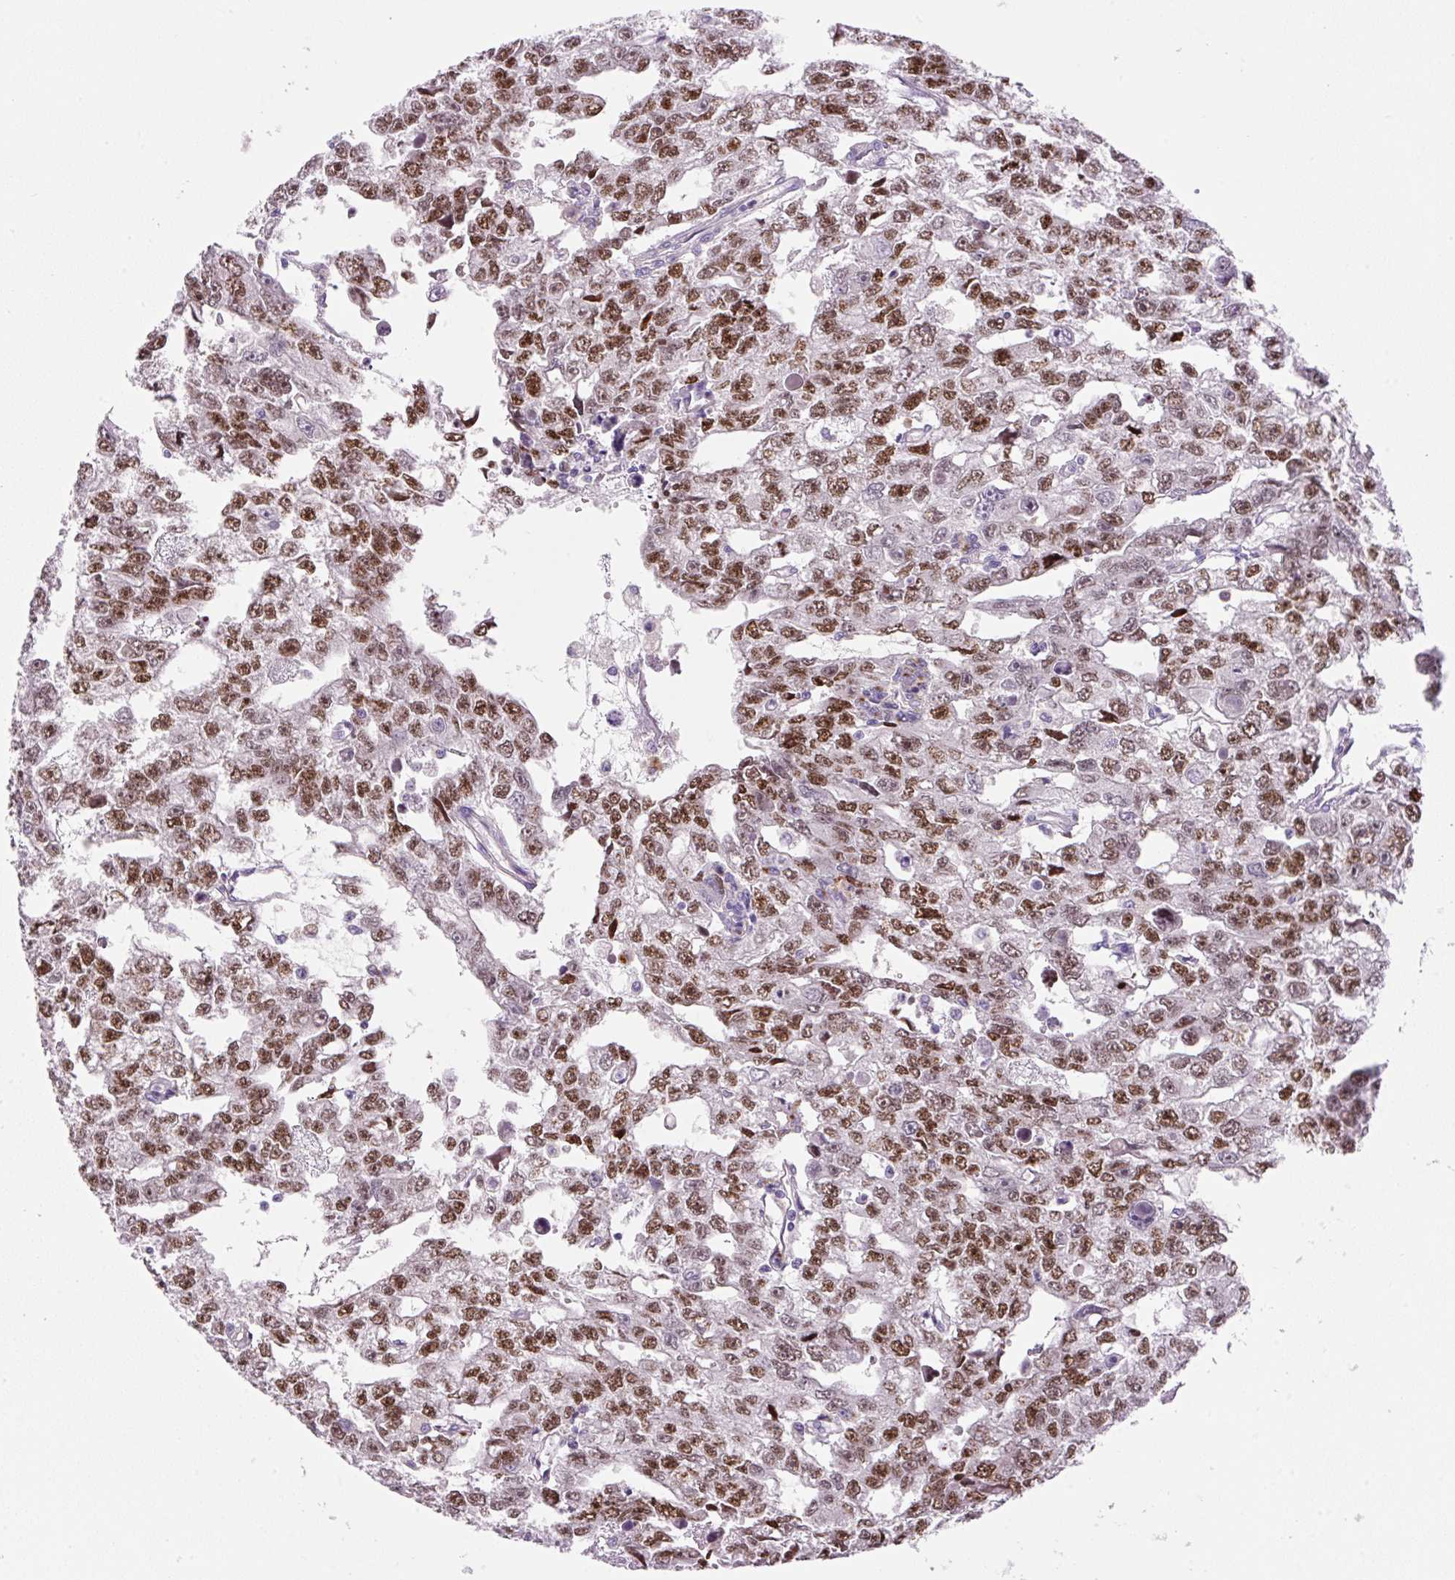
{"staining": {"intensity": "moderate", "quantity": ">75%", "location": "nuclear"}, "tissue": "testis cancer", "cell_type": "Tumor cells", "image_type": "cancer", "snomed": [{"axis": "morphology", "description": "Carcinoma, Embryonal, NOS"}, {"axis": "topography", "description": "Testis"}], "caption": "Moderate nuclear protein positivity is seen in about >75% of tumor cells in testis embryonal carcinoma.", "gene": "TDRD15", "patient": {"sex": "male", "age": 20}}